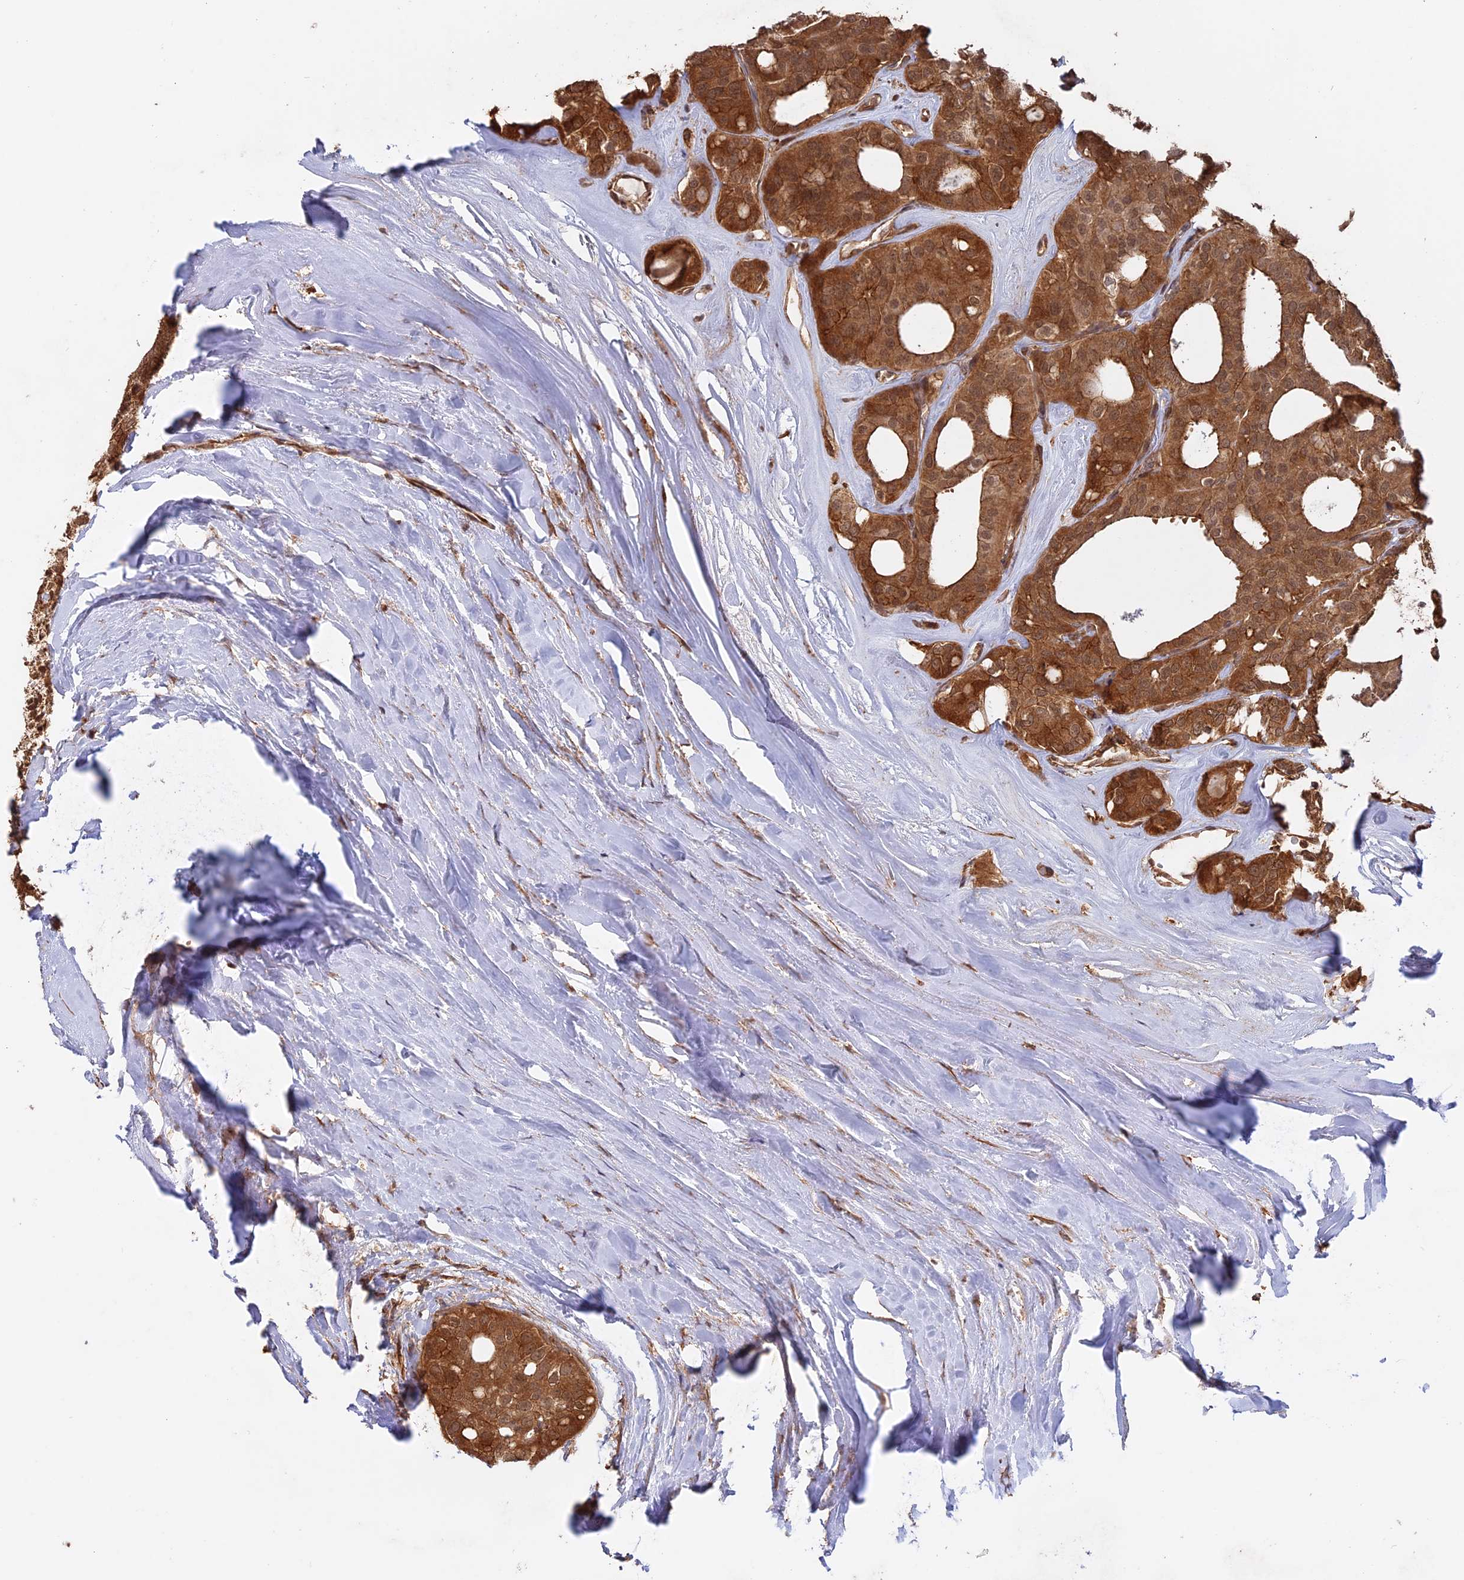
{"staining": {"intensity": "moderate", "quantity": ">75%", "location": "cytoplasmic/membranous"}, "tissue": "thyroid cancer", "cell_type": "Tumor cells", "image_type": "cancer", "snomed": [{"axis": "morphology", "description": "Follicular adenoma carcinoma, NOS"}, {"axis": "topography", "description": "Thyroid gland"}], "caption": "Human thyroid cancer stained for a protein (brown) shows moderate cytoplasmic/membranous positive positivity in approximately >75% of tumor cells.", "gene": "CCDC174", "patient": {"sex": "male", "age": 75}}